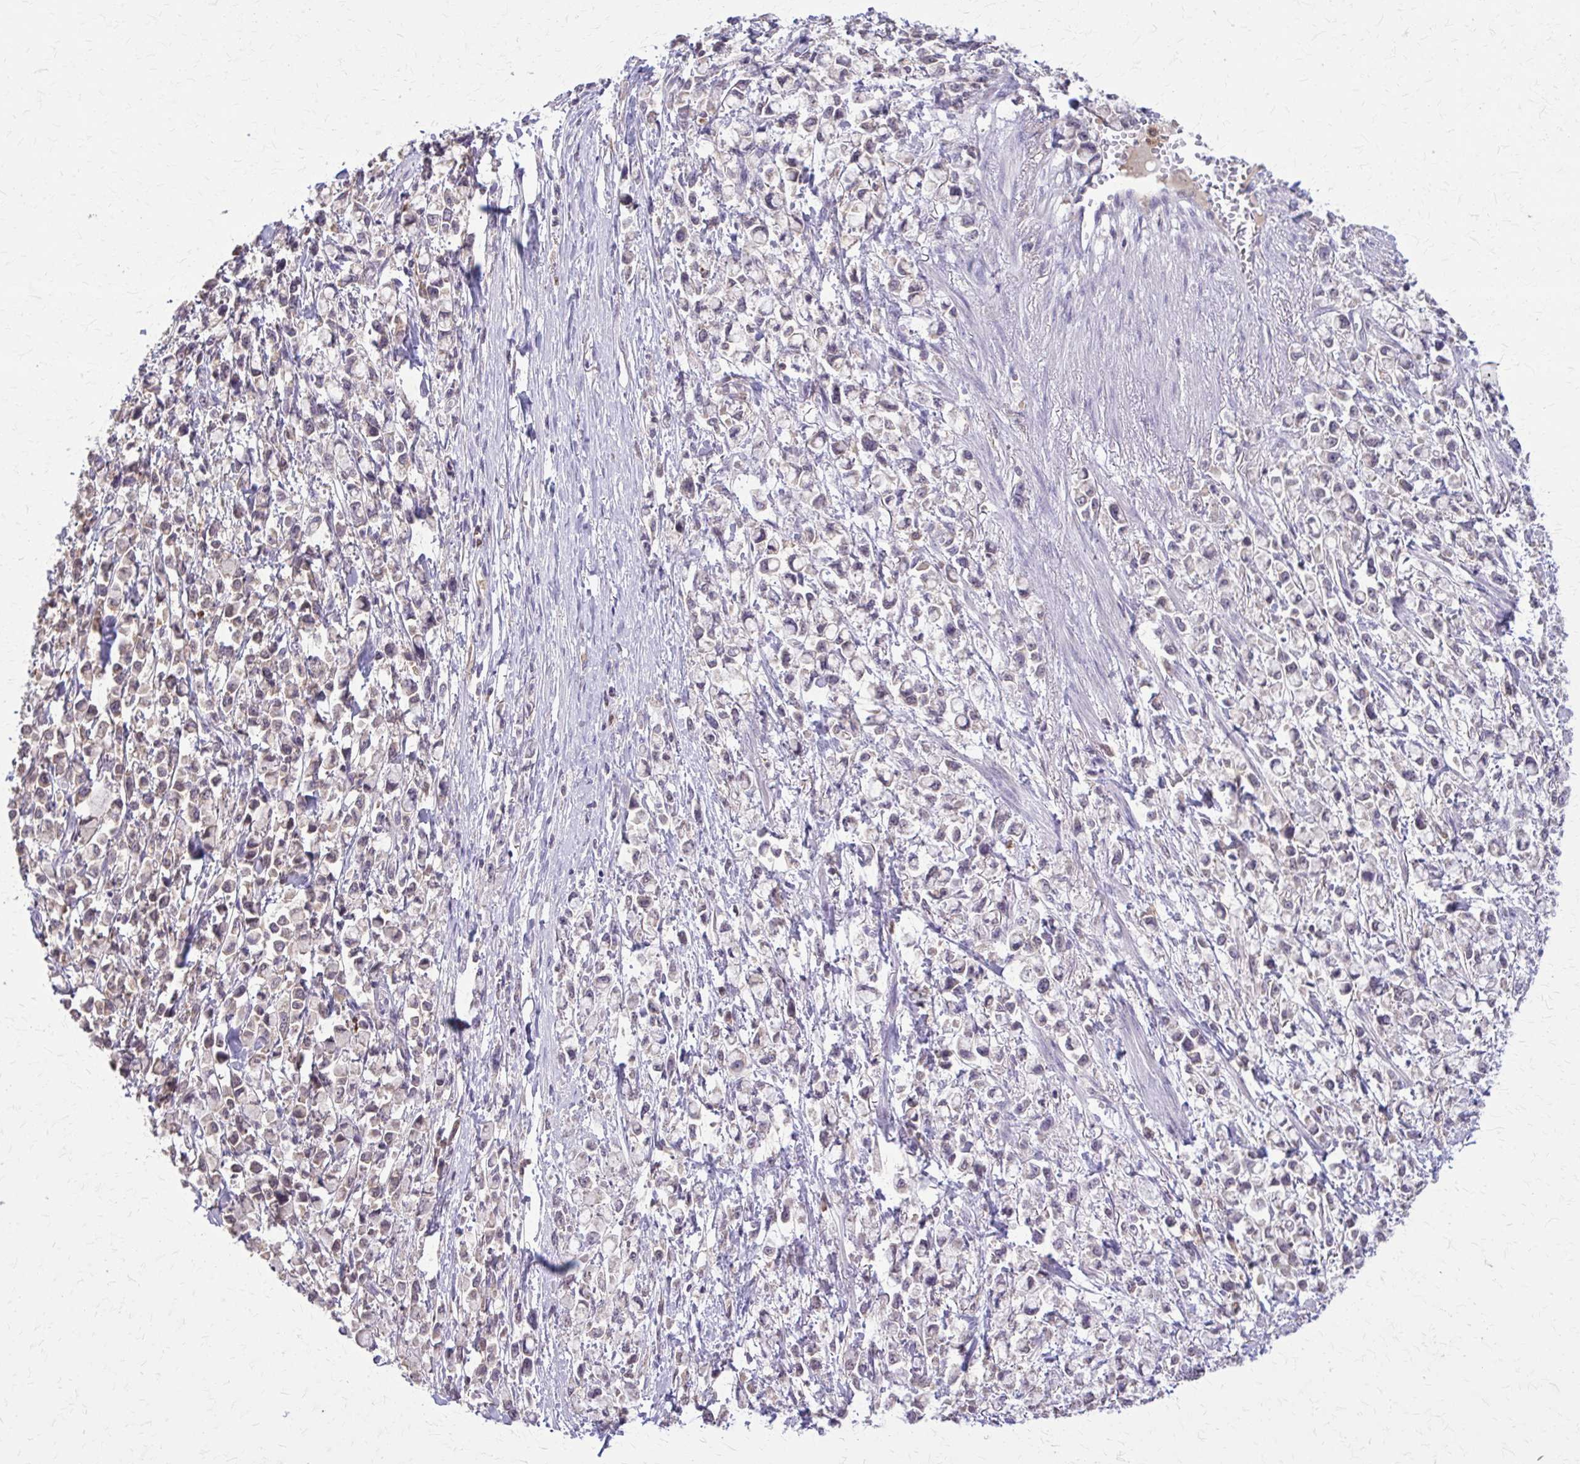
{"staining": {"intensity": "negative", "quantity": "none", "location": "none"}, "tissue": "stomach cancer", "cell_type": "Tumor cells", "image_type": "cancer", "snomed": [{"axis": "morphology", "description": "Adenocarcinoma, NOS"}, {"axis": "topography", "description": "Stomach"}], "caption": "Stomach cancer (adenocarcinoma) was stained to show a protein in brown. There is no significant positivity in tumor cells.", "gene": "NRBF2", "patient": {"sex": "female", "age": 81}}